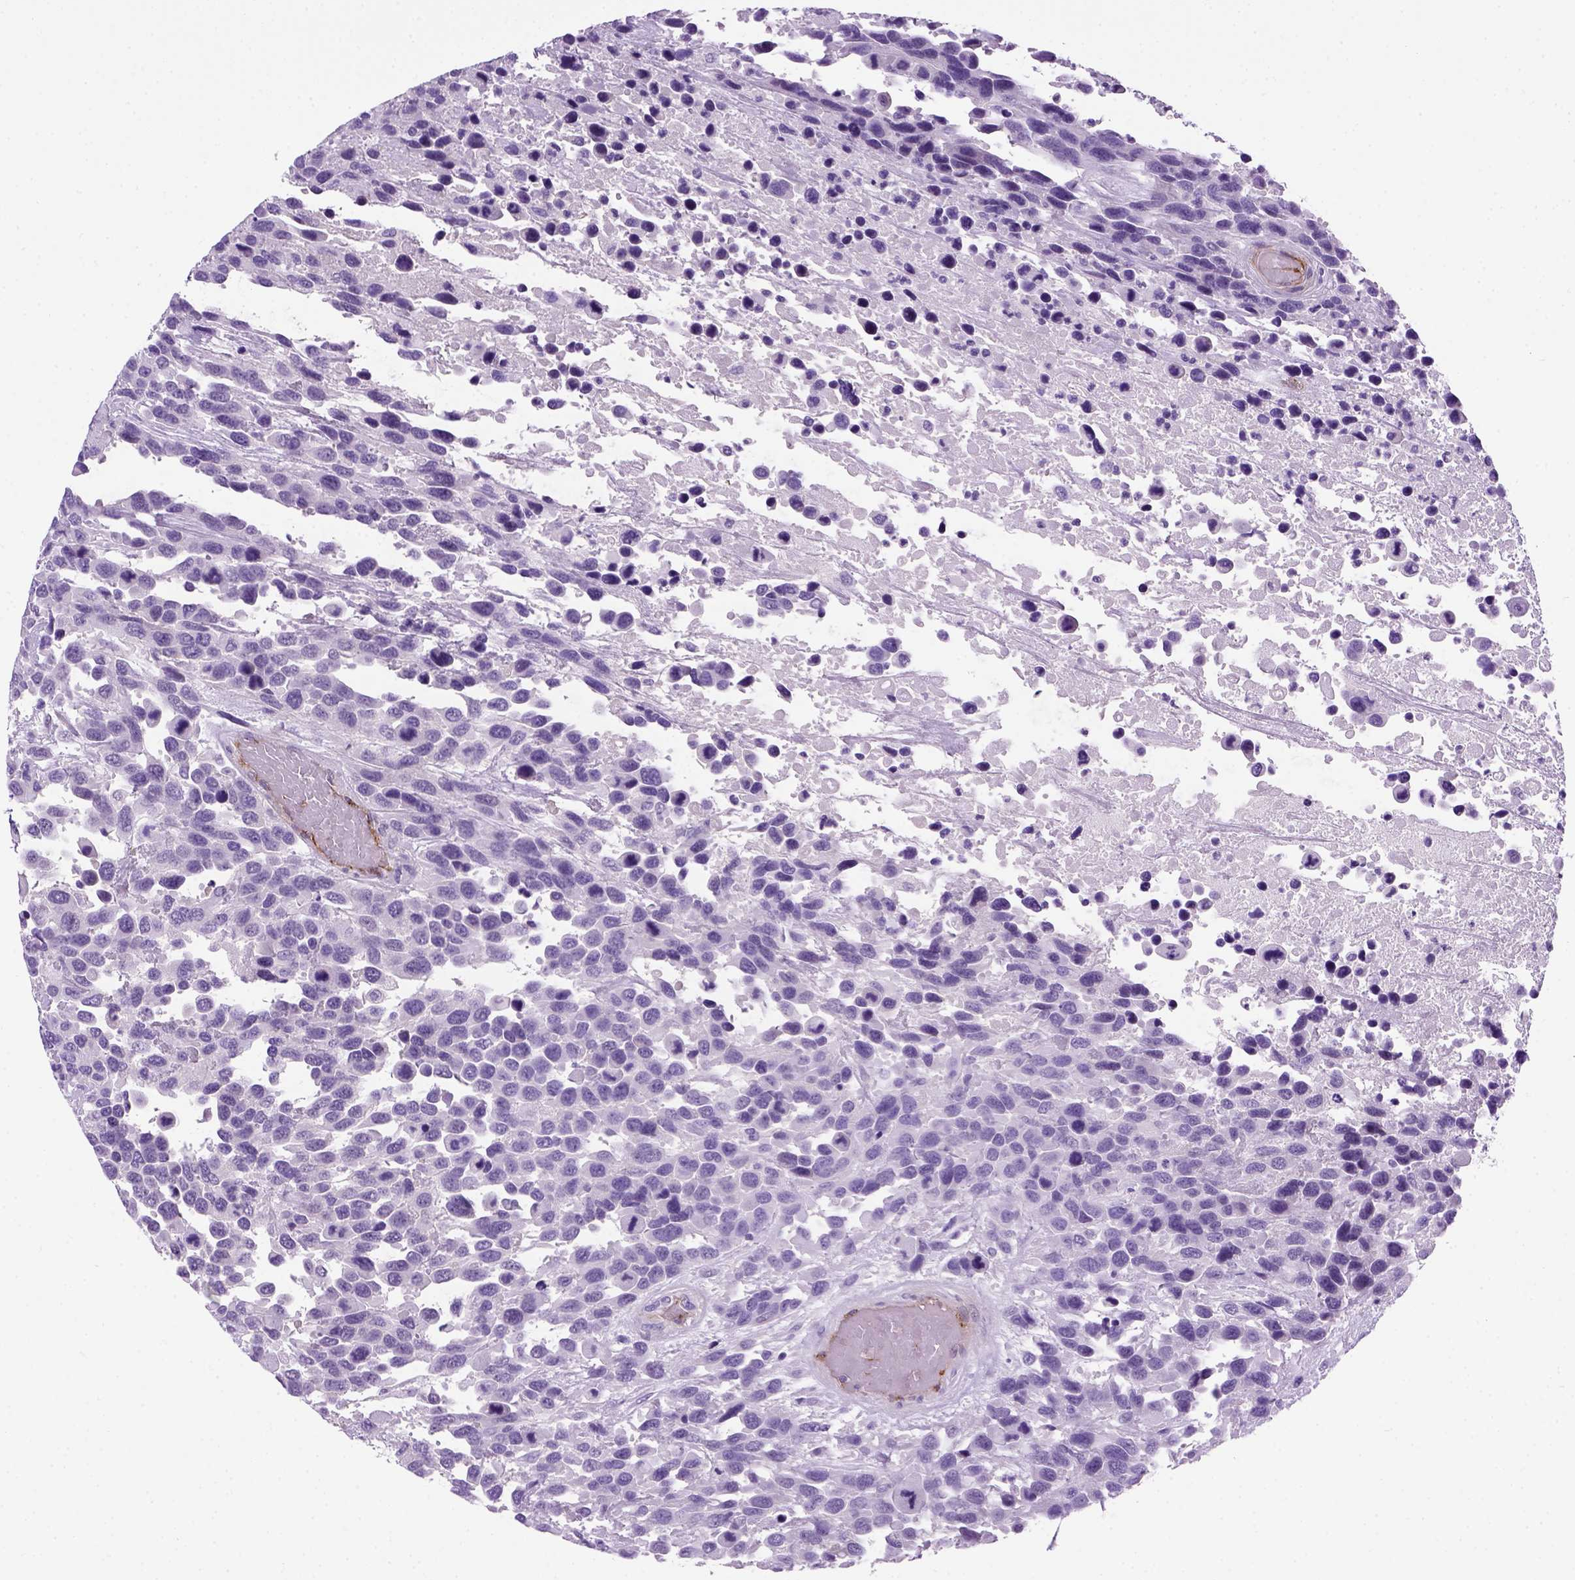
{"staining": {"intensity": "negative", "quantity": "none", "location": "none"}, "tissue": "urothelial cancer", "cell_type": "Tumor cells", "image_type": "cancer", "snomed": [{"axis": "morphology", "description": "Urothelial carcinoma, High grade"}, {"axis": "topography", "description": "Urinary bladder"}], "caption": "Tumor cells are negative for protein expression in human high-grade urothelial carcinoma. (DAB immunohistochemistry with hematoxylin counter stain).", "gene": "VWF", "patient": {"sex": "female", "age": 70}}